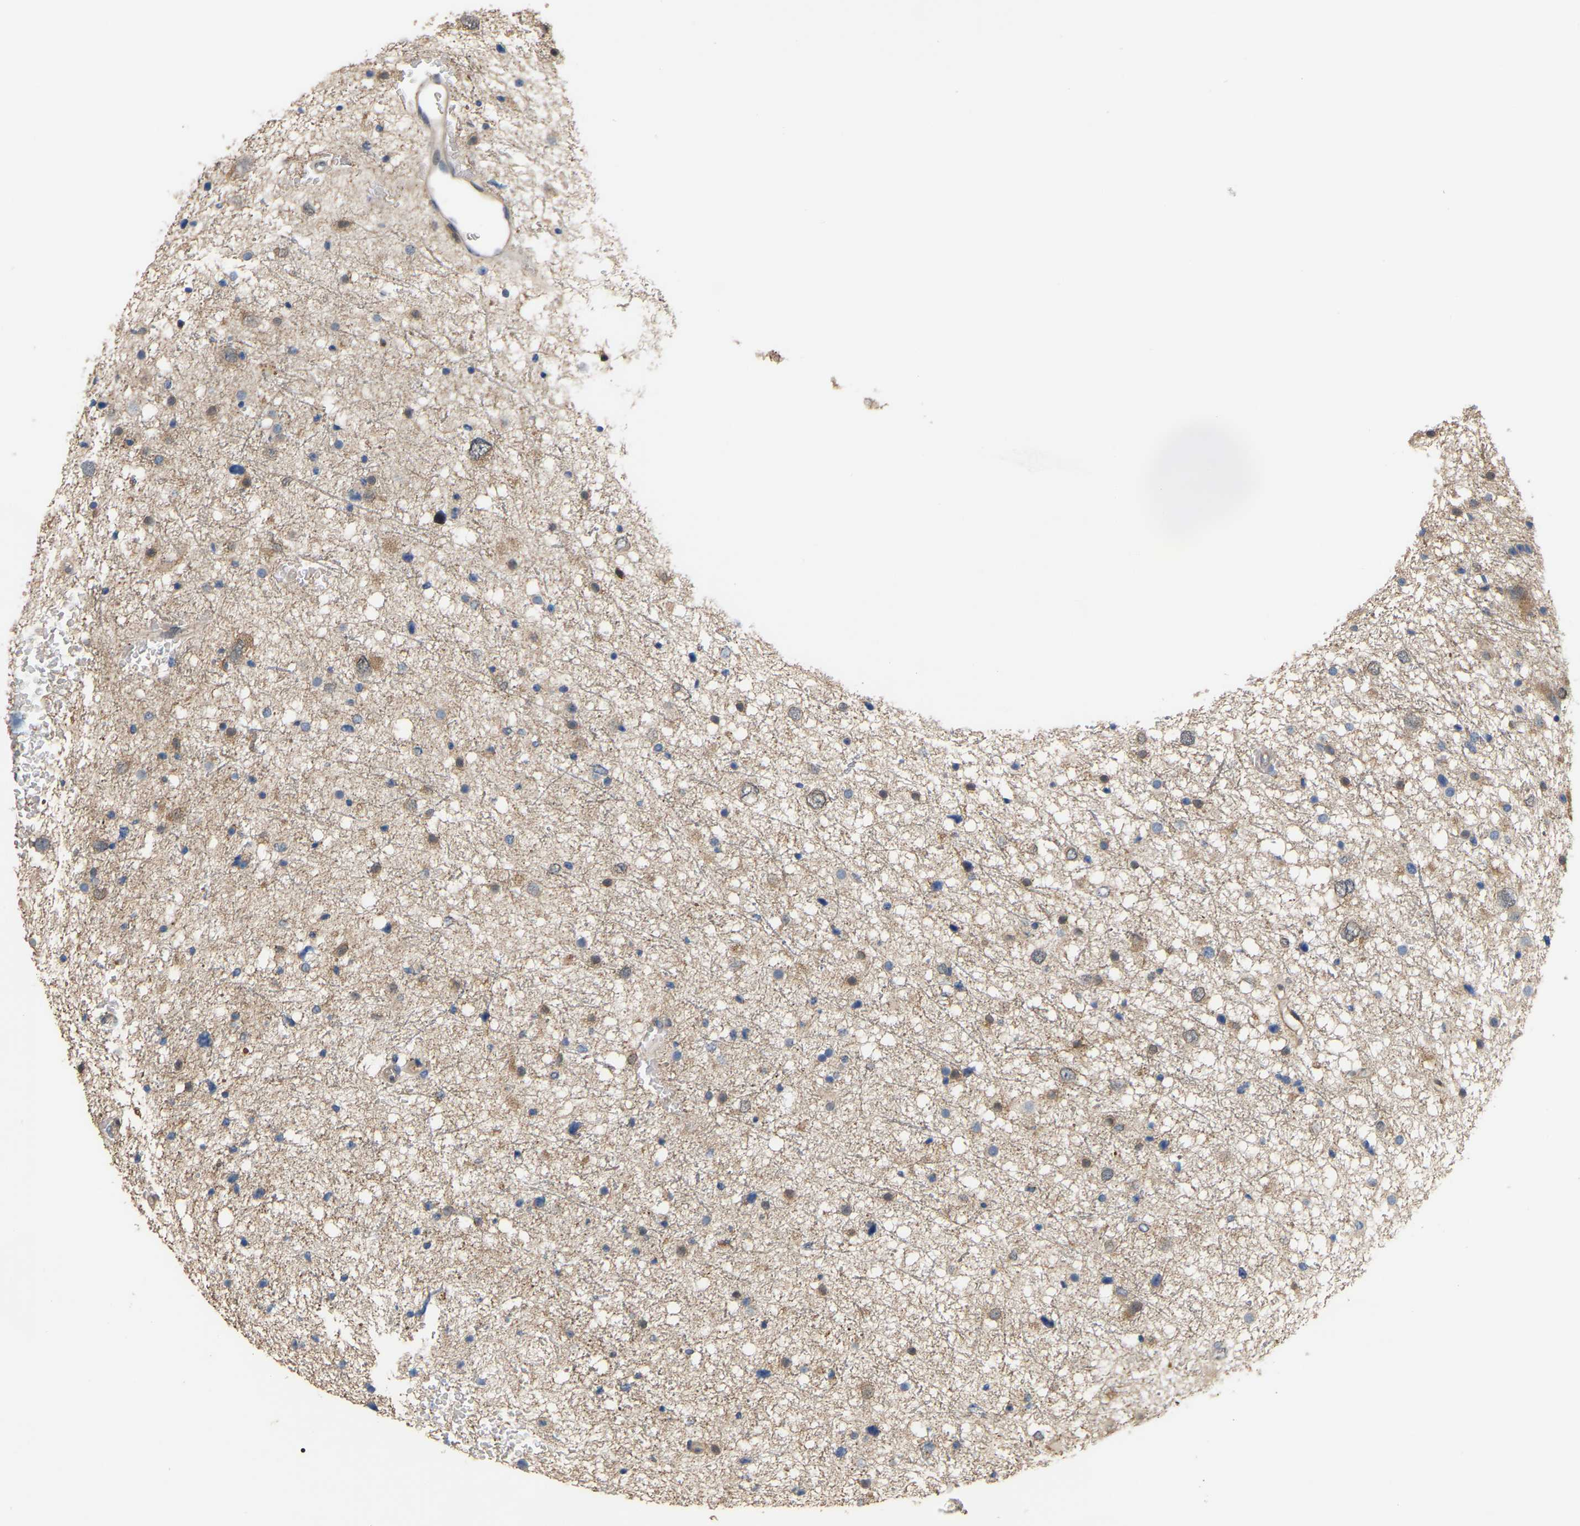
{"staining": {"intensity": "weak", "quantity": "<25%", "location": "cytoplasmic/membranous"}, "tissue": "glioma", "cell_type": "Tumor cells", "image_type": "cancer", "snomed": [{"axis": "morphology", "description": "Glioma, malignant, Low grade"}, {"axis": "topography", "description": "Brain"}], "caption": "Immunohistochemistry histopathology image of glioma stained for a protein (brown), which reveals no expression in tumor cells. Brightfield microscopy of immunohistochemistry stained with DAB (3,3'-diaminobenzidine) (brown) and hematoxylin (blue), captured at high magnification.", "gene": "MTPN", "patient": {"sex": "female", "age": 37}}